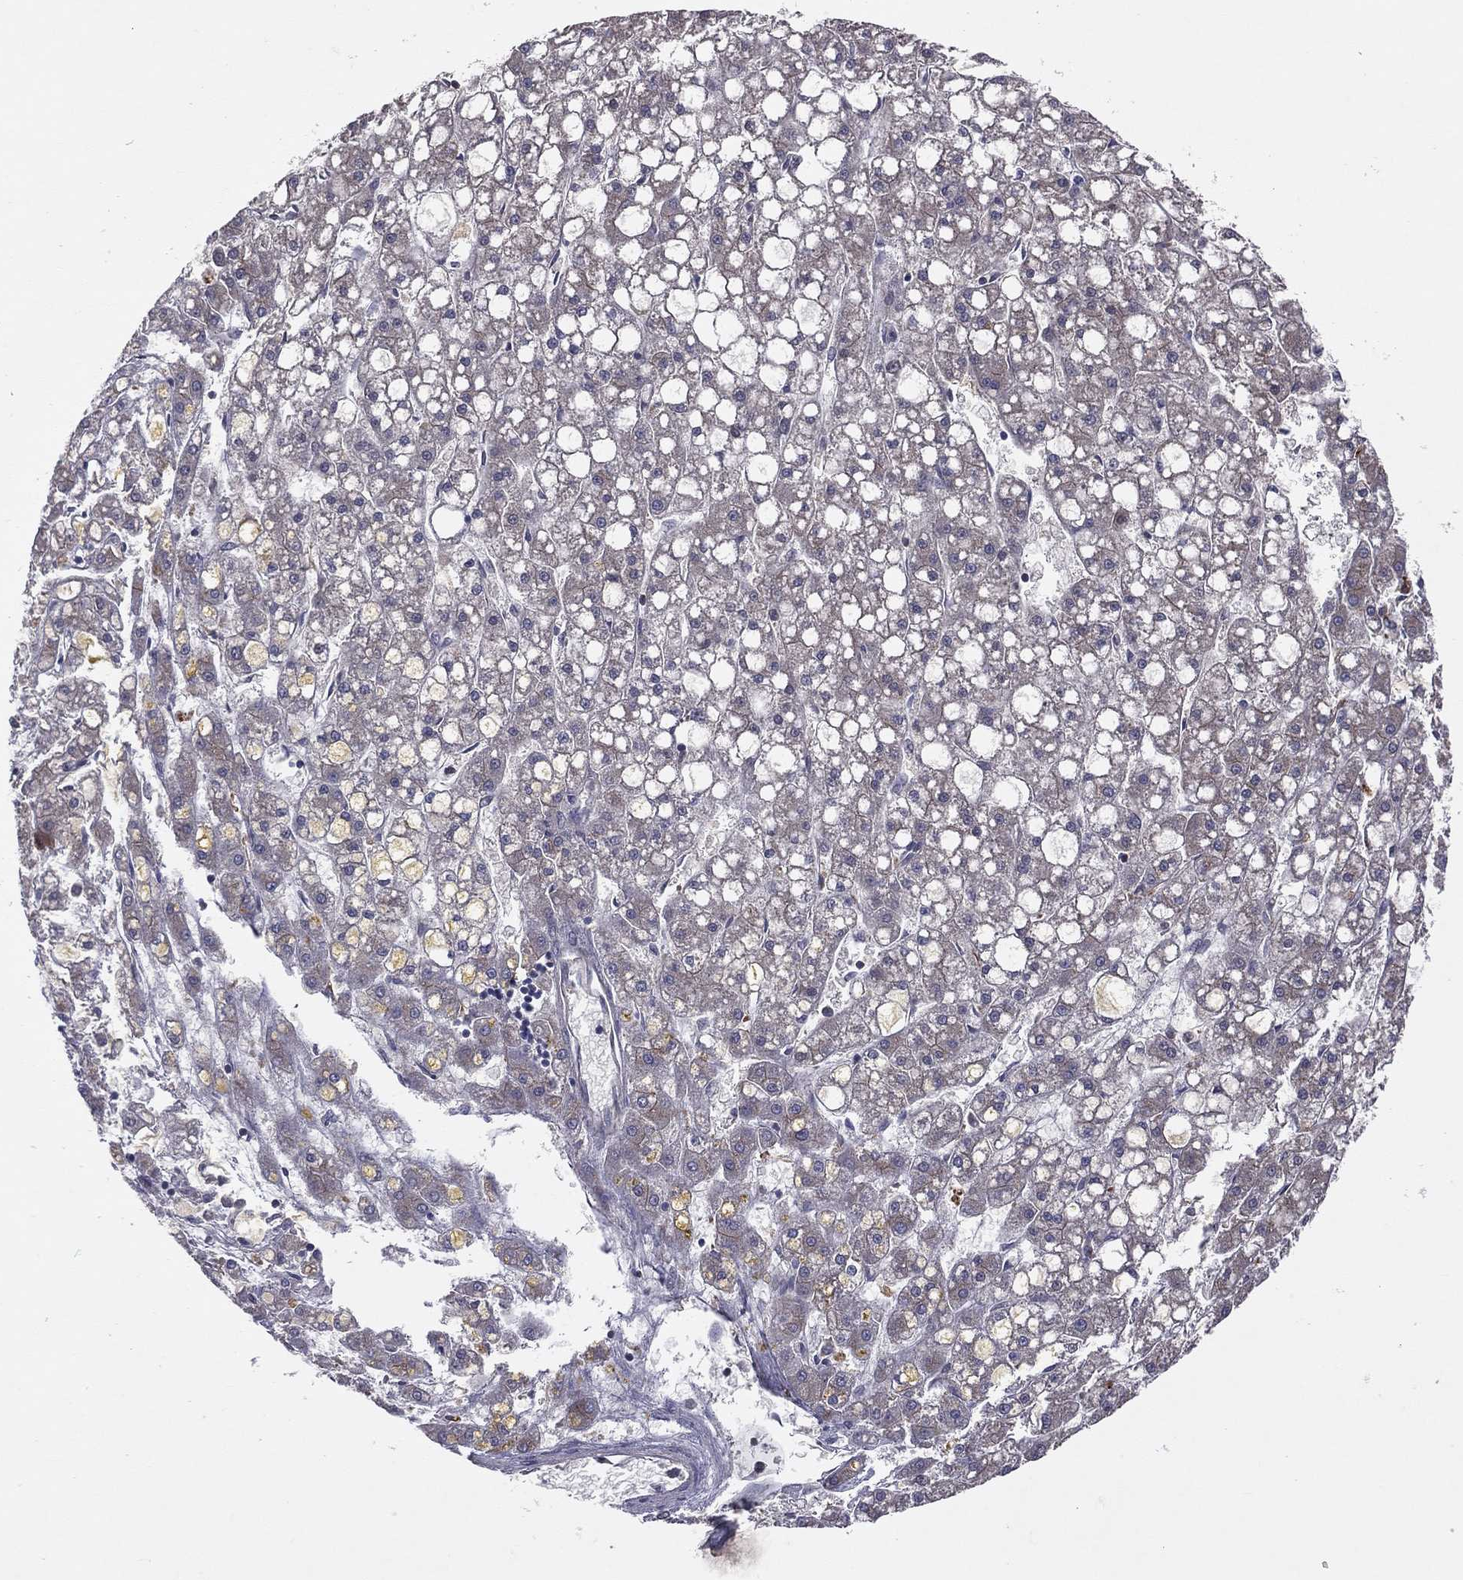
{"staining": {"intensity": "negative", "quantity": "none", "location": "none"}, "tissue": "liver cancer", "cell_type": "Tumor cells", "image_type": "cancer", "snomed": [{"axis": "morphology", "description": "Carcinoma, Hepatocellular, NOS"}, {"axis": "topography", "description": "Liver"}], "caption": "This is an immunohistochemistry (IHC) photomicrograph of human hepatocellular carcinoma (liver). There is no staining in tumor cells.", "gene": "STARD3", "patient": {"sex": "male", "age": 67}}